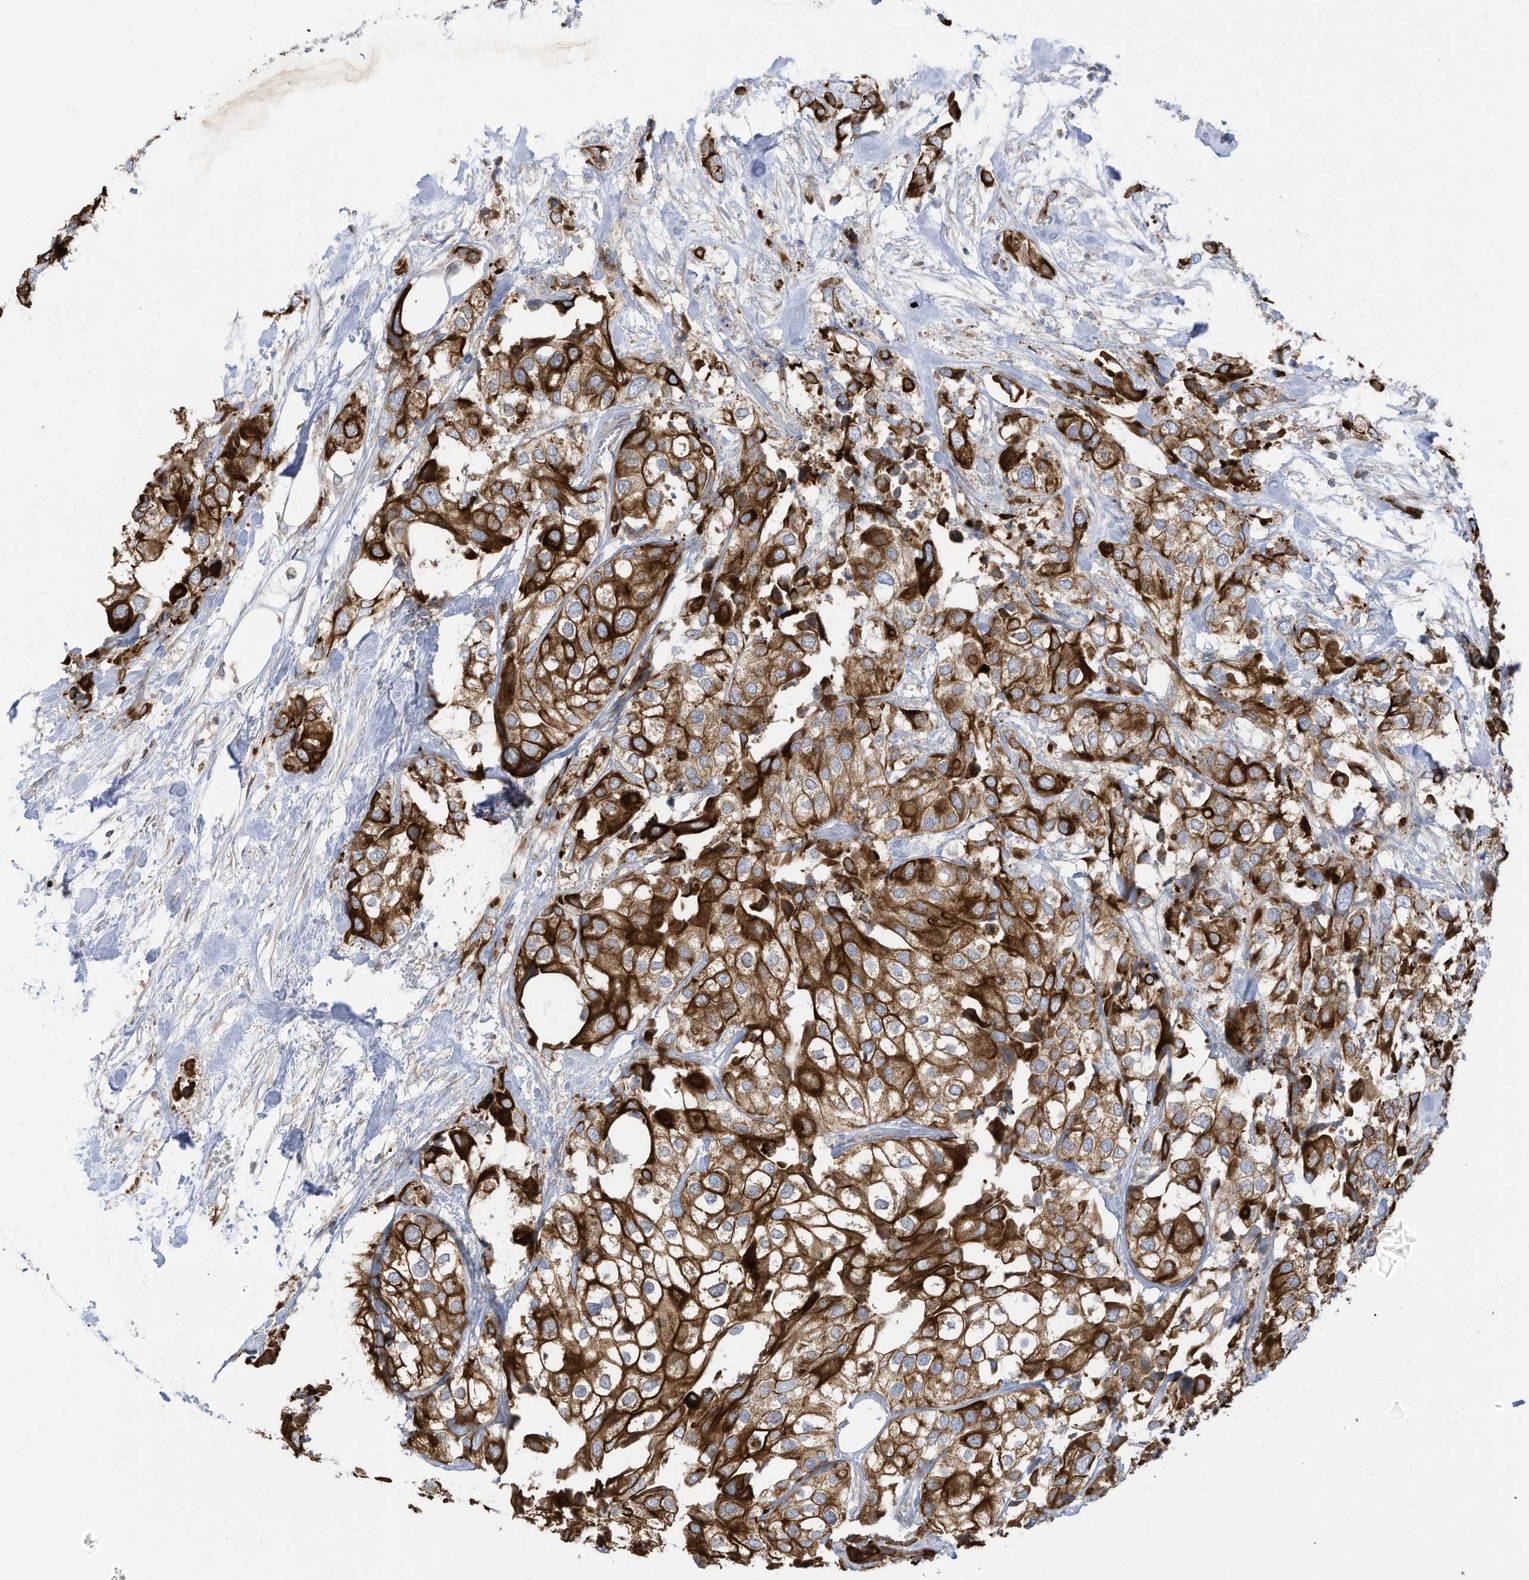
{"staining": {"intensity": "strong", "quantity": ">75%", "location": "cytoplasmic/membranous"}, "tissue": "urothelial cancer", "cell_type": "Tumor cells", "image_type": "cancer", "snomed": [{"axis": "morphology", "description": "Urothelial carcinoma, High grade"}, {"axis": "topography", "description": "Urinary bladder"}], "caption": "A high amount of strong cytoplasmic/membranous staining is seen in about >75% of tumor cells in urothelial carcinoma (high-grade) tissue.", "gene": "CGAS", "patient": {"sex": "male", "age": 64}}